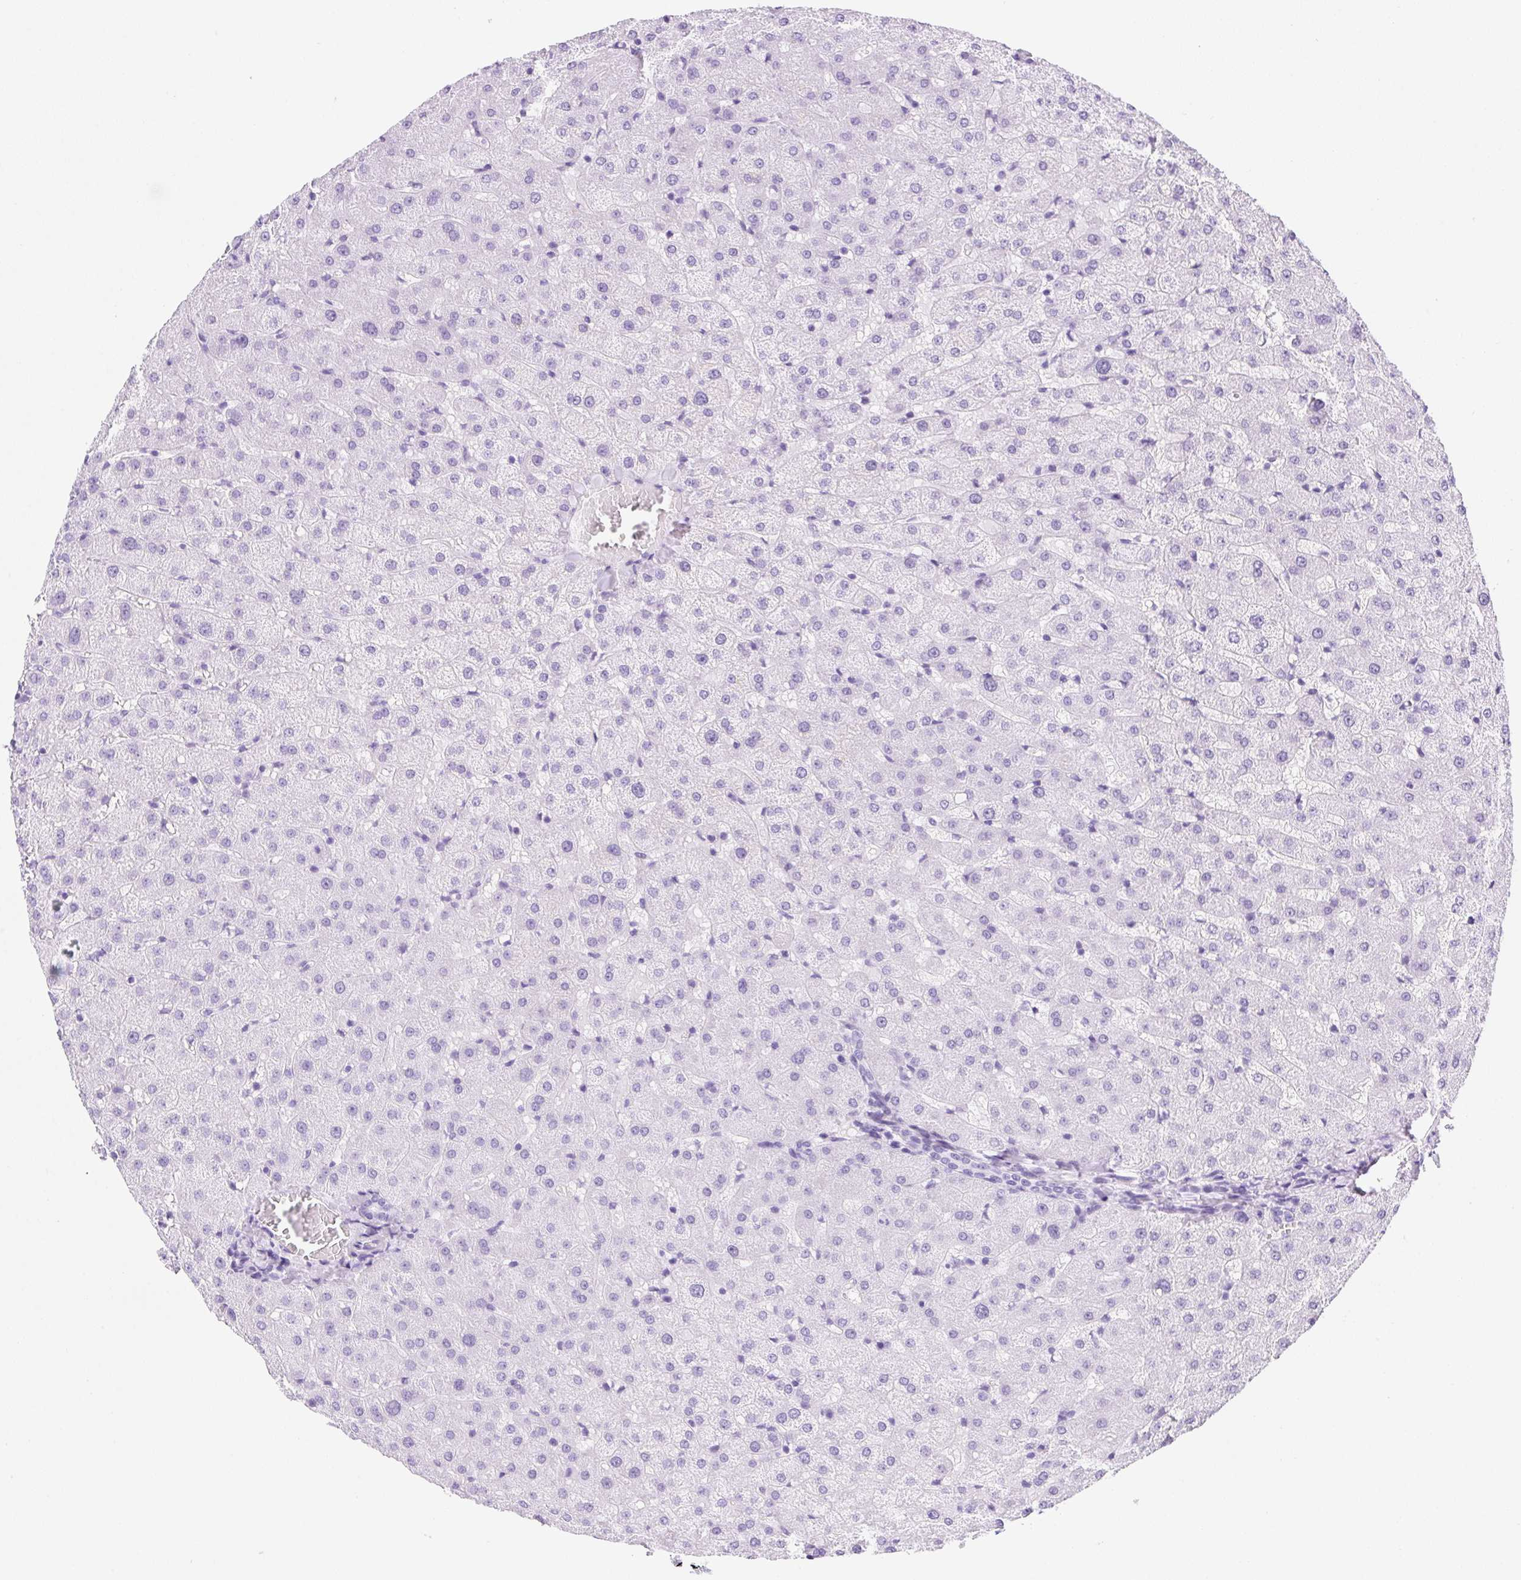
{"staining": {"intensity": "negative", "quantity": "none", "location": "none"}, "tissue": "liver", "cell_type": "Cholangiocytes", "image_type": "normal", "snomed": [{"axis": "morphology", "description": "Normal tissue, NOS"}, {"axis": "topography", "description": "Liver"}], "caption": "Micrograph shows no significant protein positivity in cholangiocytes of benign liver.", "gene": "SPACA5B", "patient": {"sex": "female", "age": 50}}